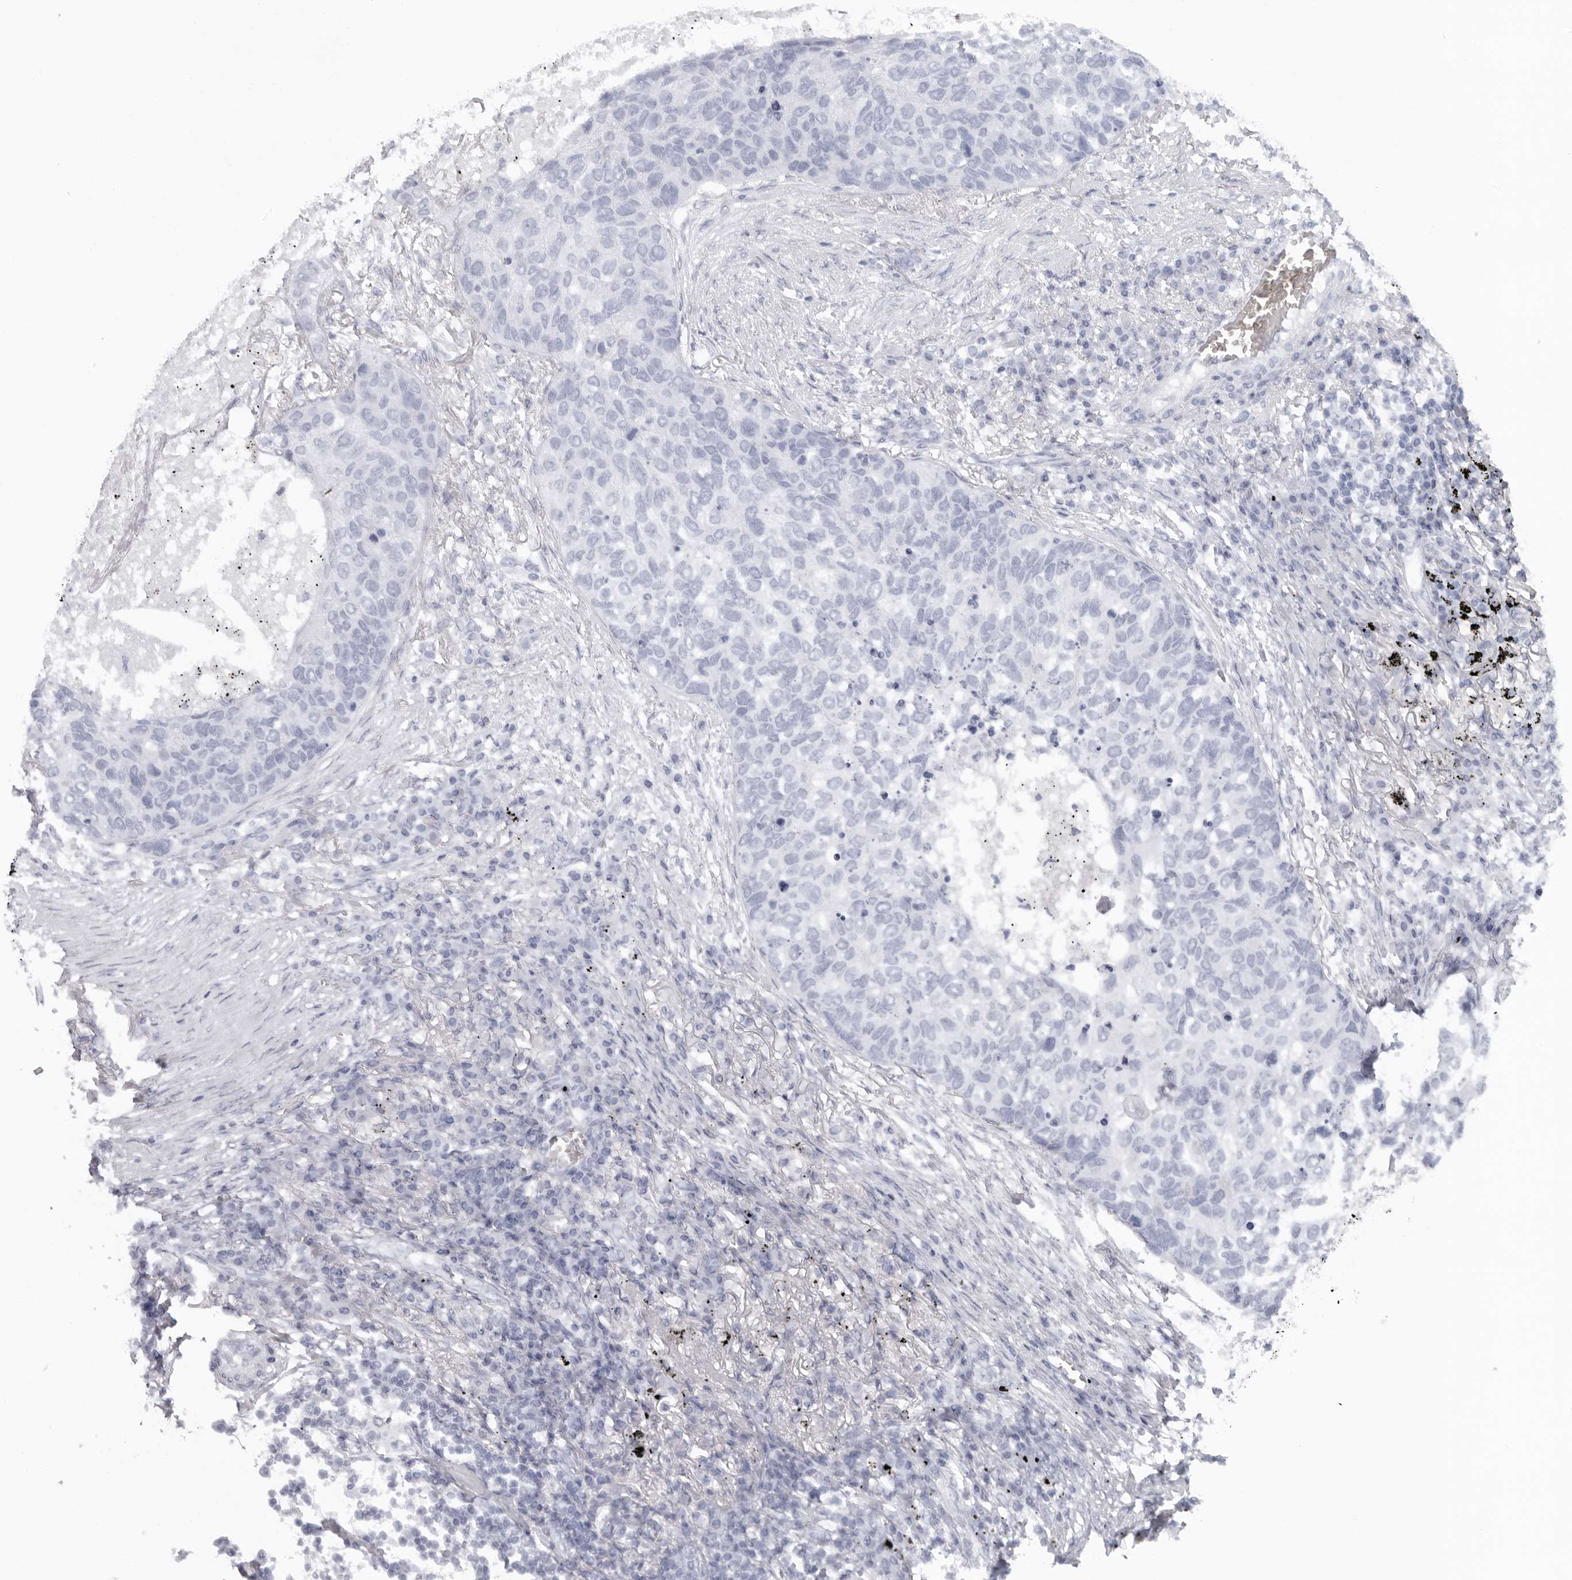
{"staining": {"intensity": "negative", "quantity": "none", "location": "none"}, "tissue": "lung cancer", "cell_type": "Tumor cells", "image_type": "cancer", "snomed": [{"axis": "morphology", "description": "Squamous cell carcinoma, NOS"}, {"axis": "topography", "description": "Lung"}], "caption": "Immunohistochemical staining of squamous cell carcinoma (lung) demonstrates no significant expression in tumor cells.", "gene": "EPB41", "patient": {"sex": "female", "age": 63}}